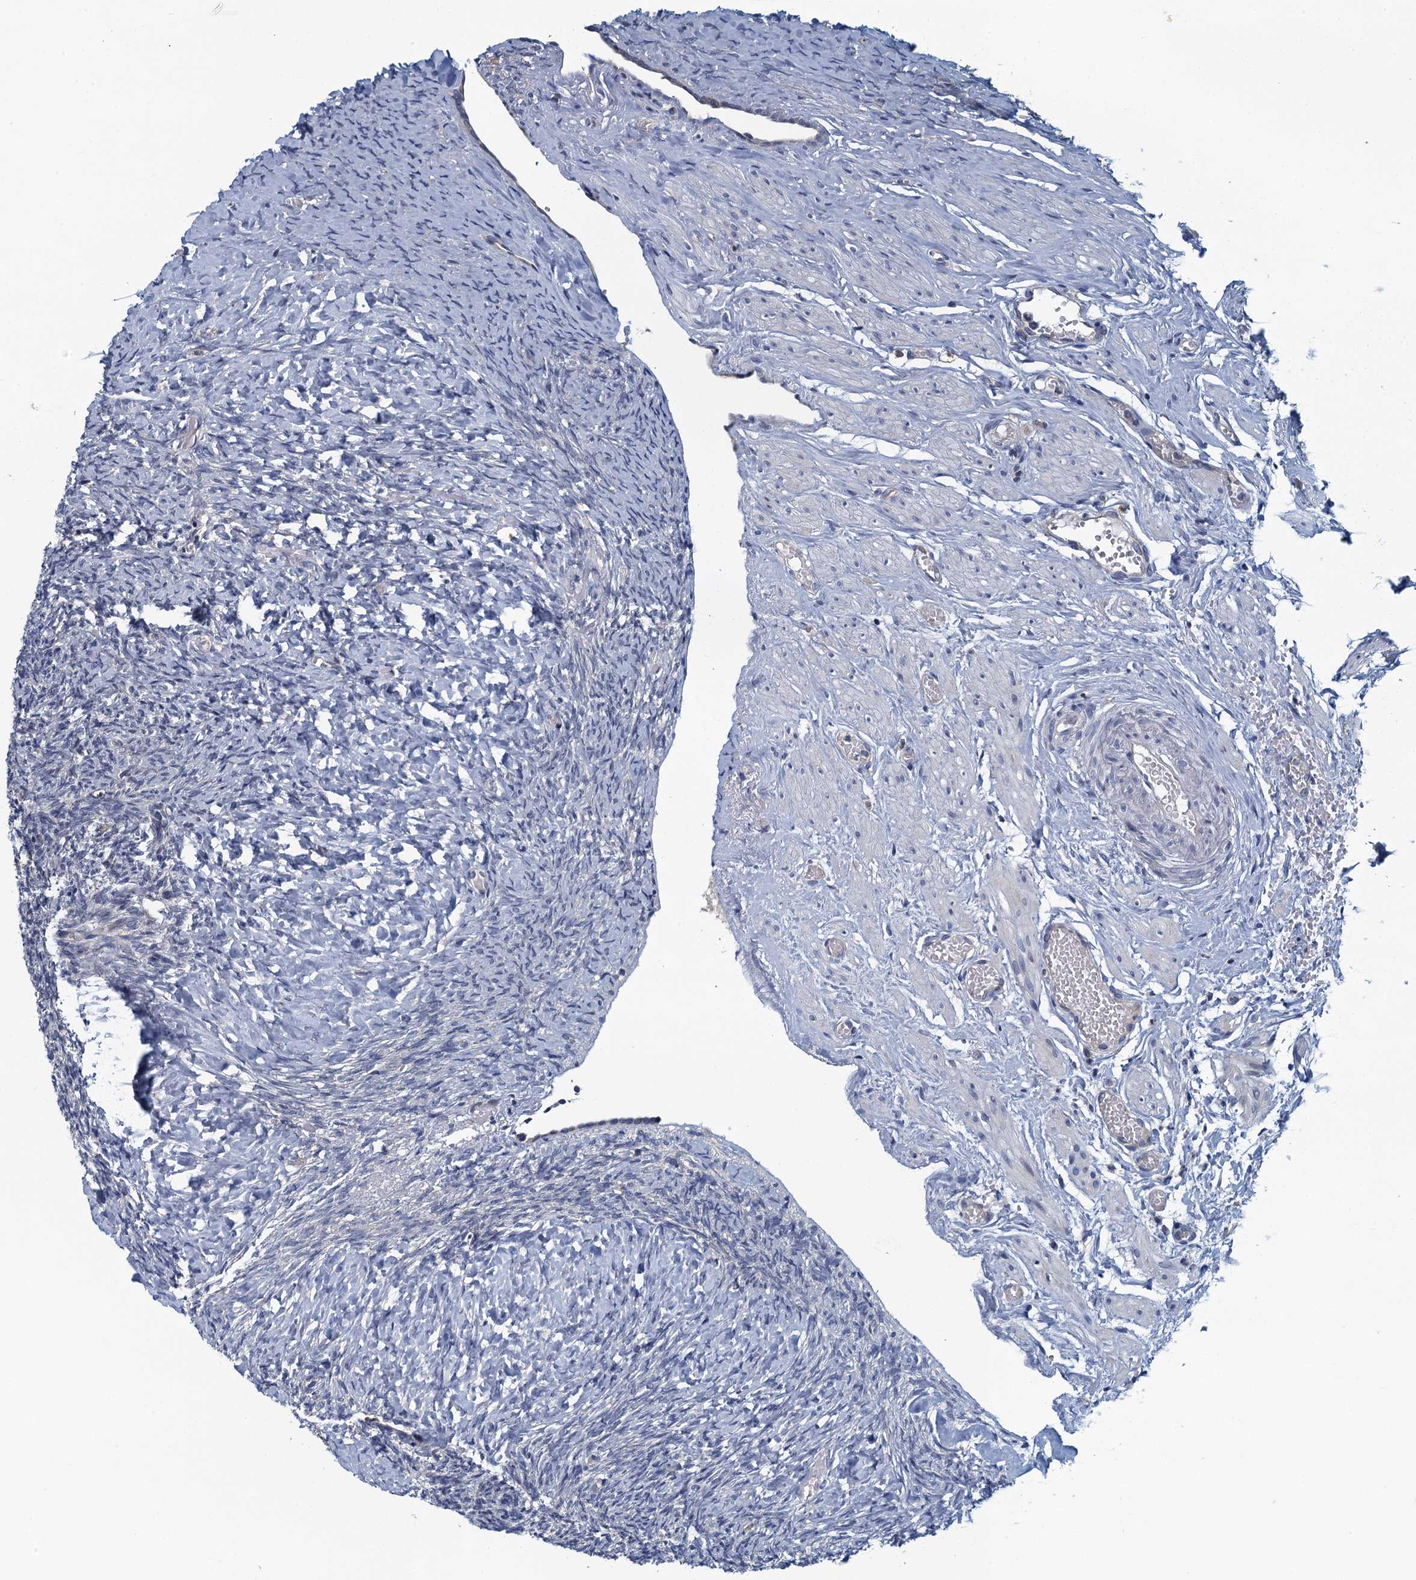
{"staining": {"intensity": "negative", "quantity": "none", "location": "none"}, "tissue": "ovary", "cell_type": "Follicle cells", "image_type": "normal", "snomed": [{"axis": "morphology", "description": "Normal tissue, NOS"}, {"axis": "topography", "description": "Ovary"}], "caption": "Photomicrograph shows no protein staining in follicle cells of normal ovary.", "gene": "NCKAP1L", "patient": {"sex": "female", "age": 41}}